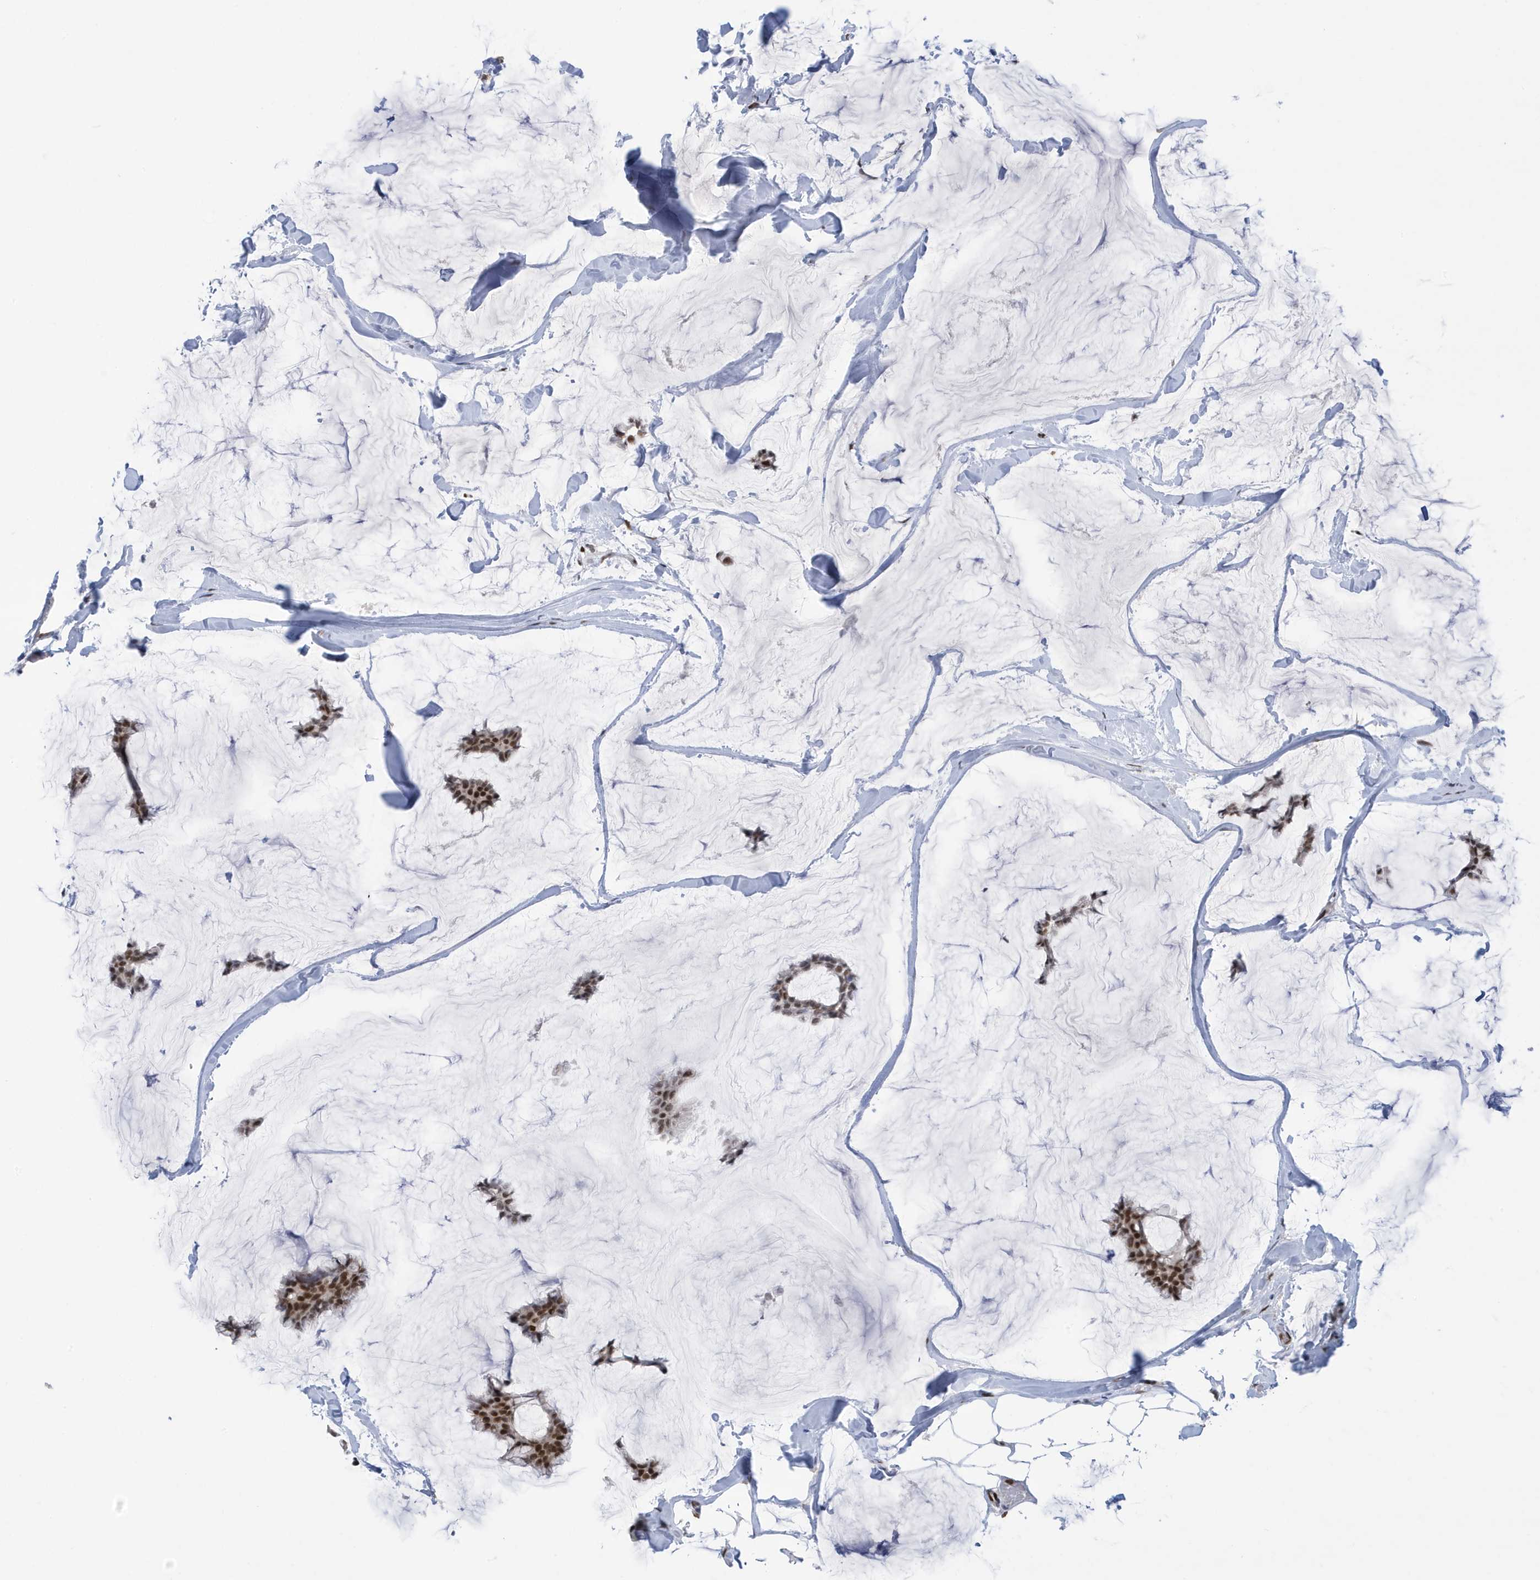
{"staining": {"intensity": "strong", "quantity": ">75%", "location": "nuclear"}, "tissue": "breast cancer", "cell_type": "Tumor cells", "image_type": "cancer", "snomed": [{"axis": "morphology", "description": "Duct carcinoma"}, {"axis": "topography", "description": "Breast"}], "caption": "Breast infiltrating ductal carcinoma was stained to show a protein in brown. There is high levels of strong nuclear positivity in about >75% of tumor cells.", "gene": "PCYT1A", "patient": {"sex": "female", "age": 93}}